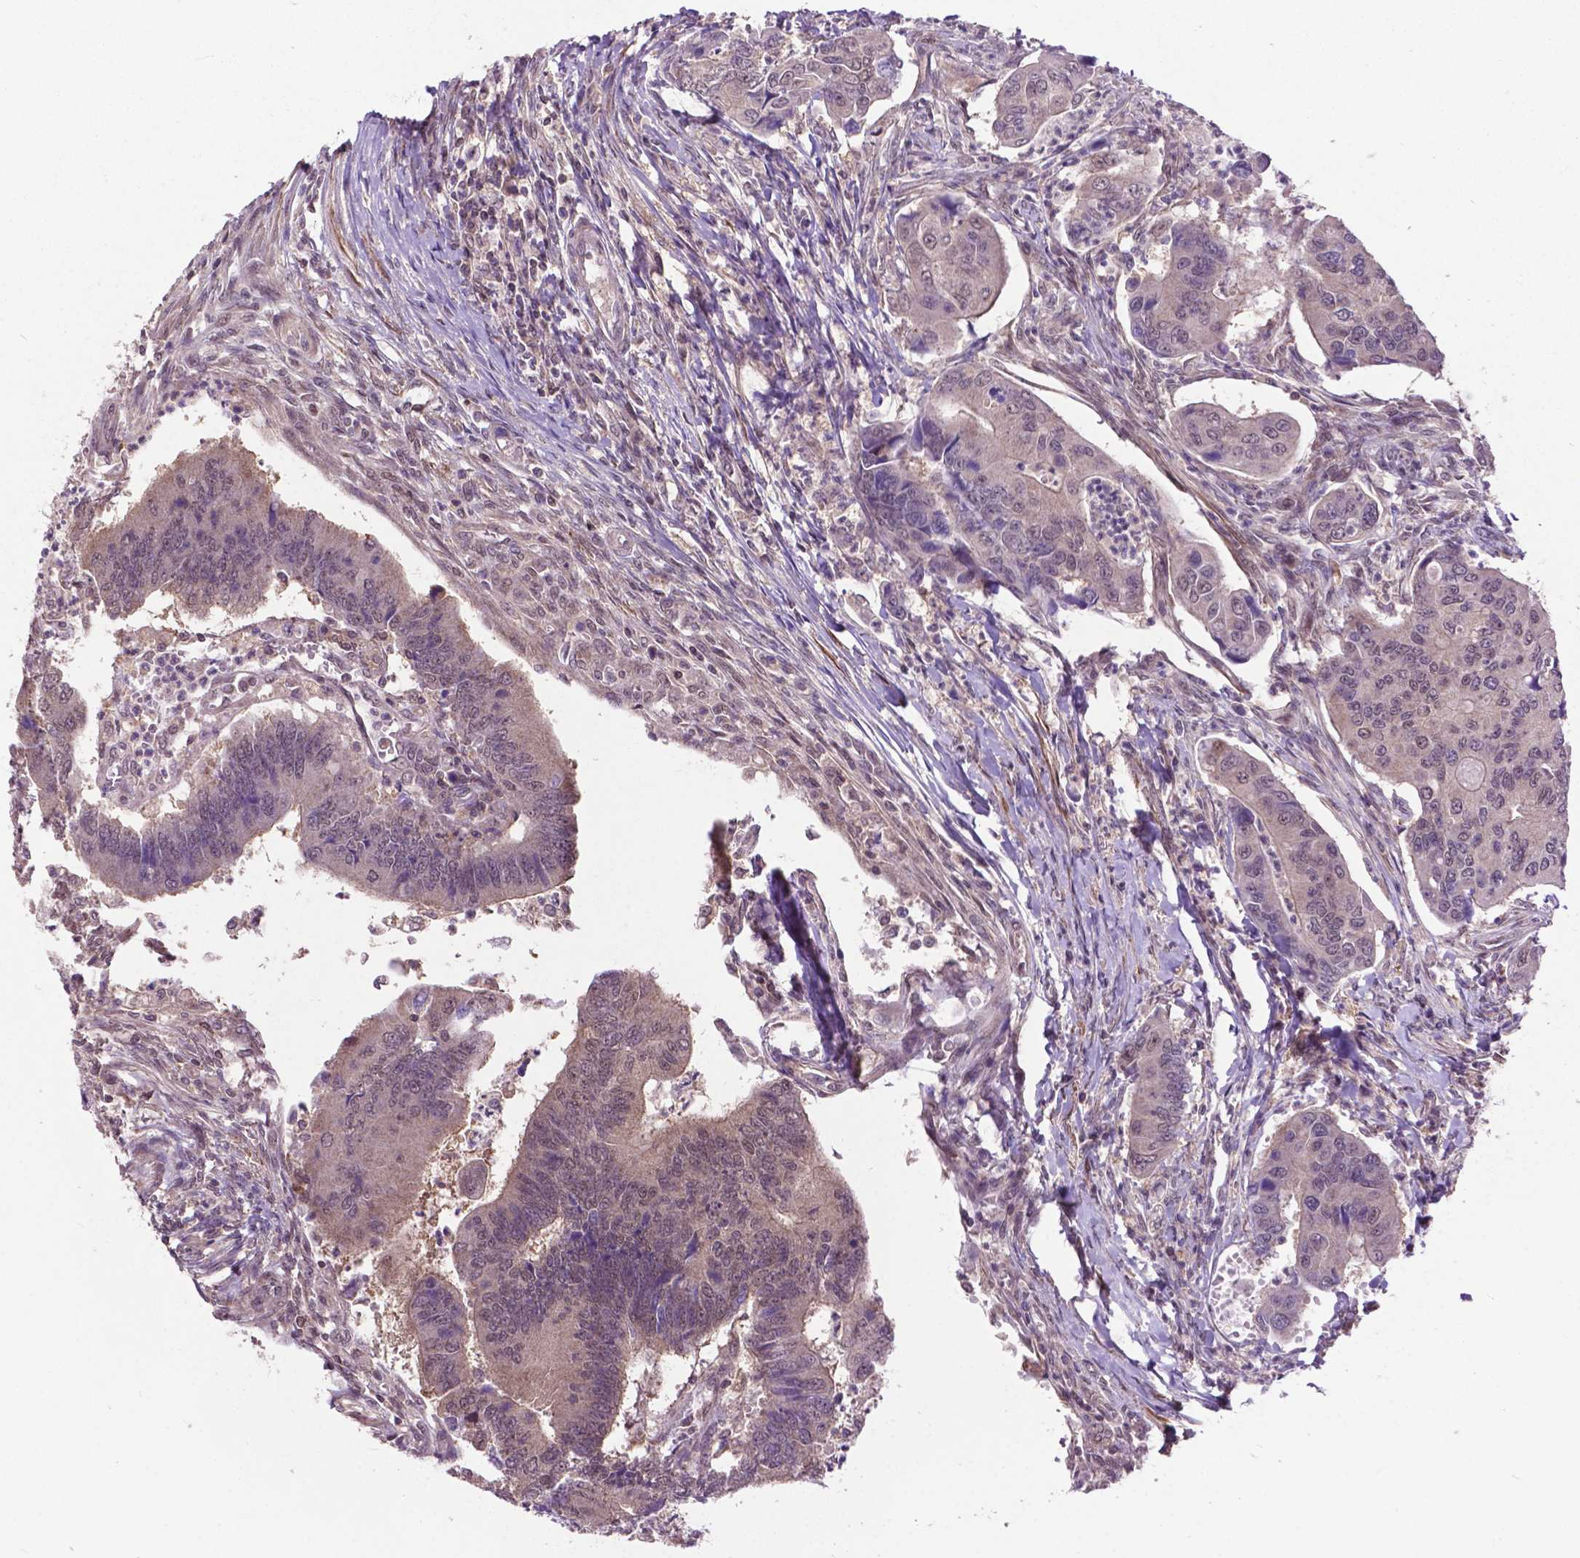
{"staining": {"intensity": "weak", "quantity": "<25%", "location": "nuclear"}, "tissue": "colorectal cancer", "cell_type": "Tumor cells", "image_type": "cancer", "snomed": [{"axis": "morphology", "description": "Adenocarcinoma, NOS"}, {"axis": "topography", "description": "Colon"}], "caption": "Tumor cells show no significant expression in adenocarcinoma (colorectal).", "gene": "OTUB1", "patient": {"sex": "female", "age": 67}}